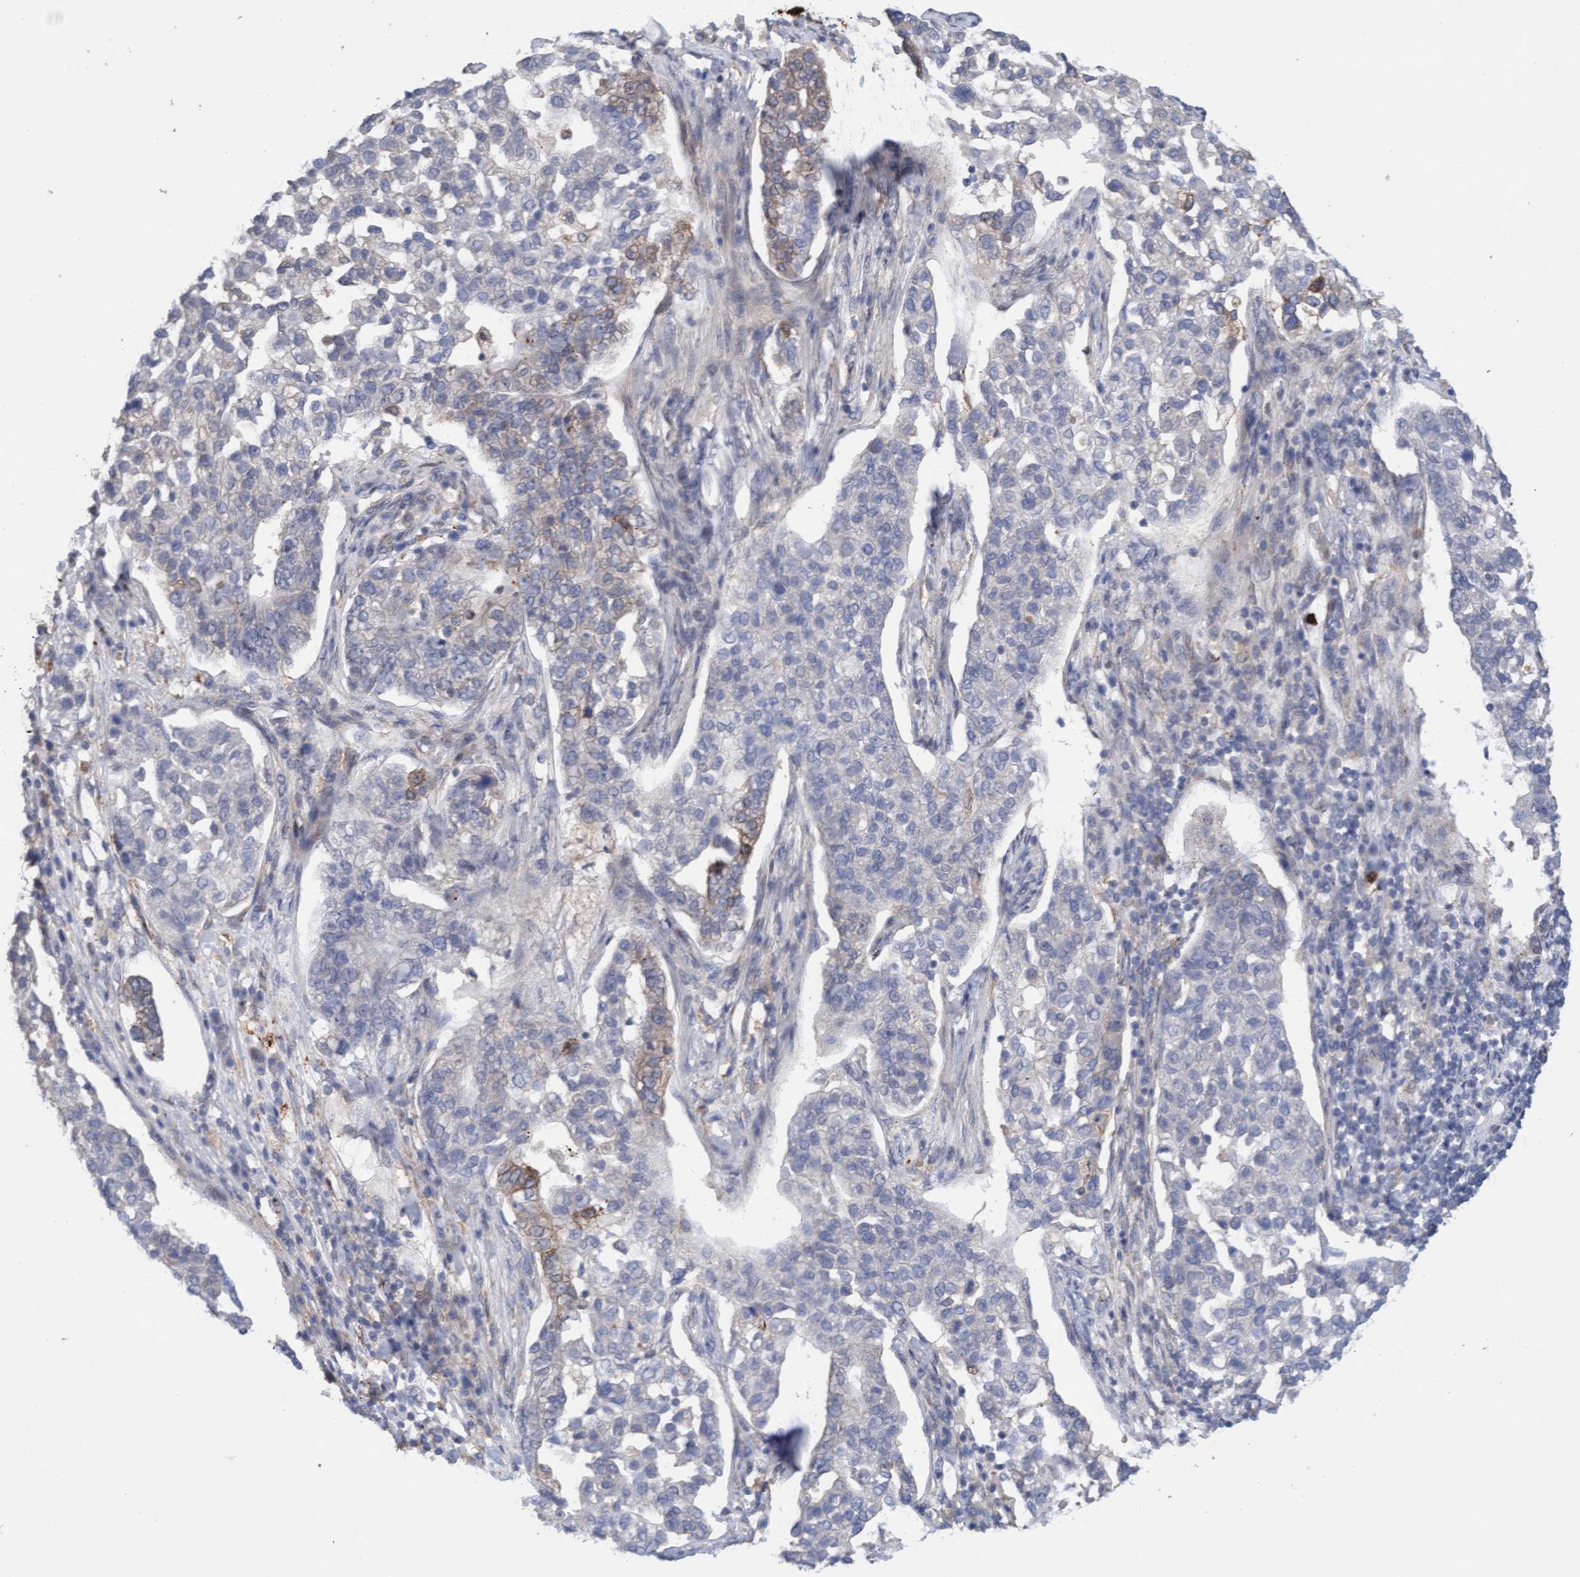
{"staining": {"intensity": "weak", "quantity": "<25%", "location": "cytoplasmic/membranous"}, "tissue": "pancreatic cancer", "cell_type": "Tumor cells", "image_type": "cancer", "snomed": [{"axis": "morphology", "description": "Adenocarcinoma, NOS"}, {"axis": "topography", "description": "Pancreas"}], "caption": "IHC histopathology image of neoplastic tissue: adenocarcinoma (pancreatic) stained with DAB reveals no significant protein staining in tumor cells. (Brightfield microscopy of DAB (3,3'-diaminobenzidine) immunohistochemistry (IHC) at high magnification).", "gene": "MMP8", "patient": {"sex": "female", "age": 61}}